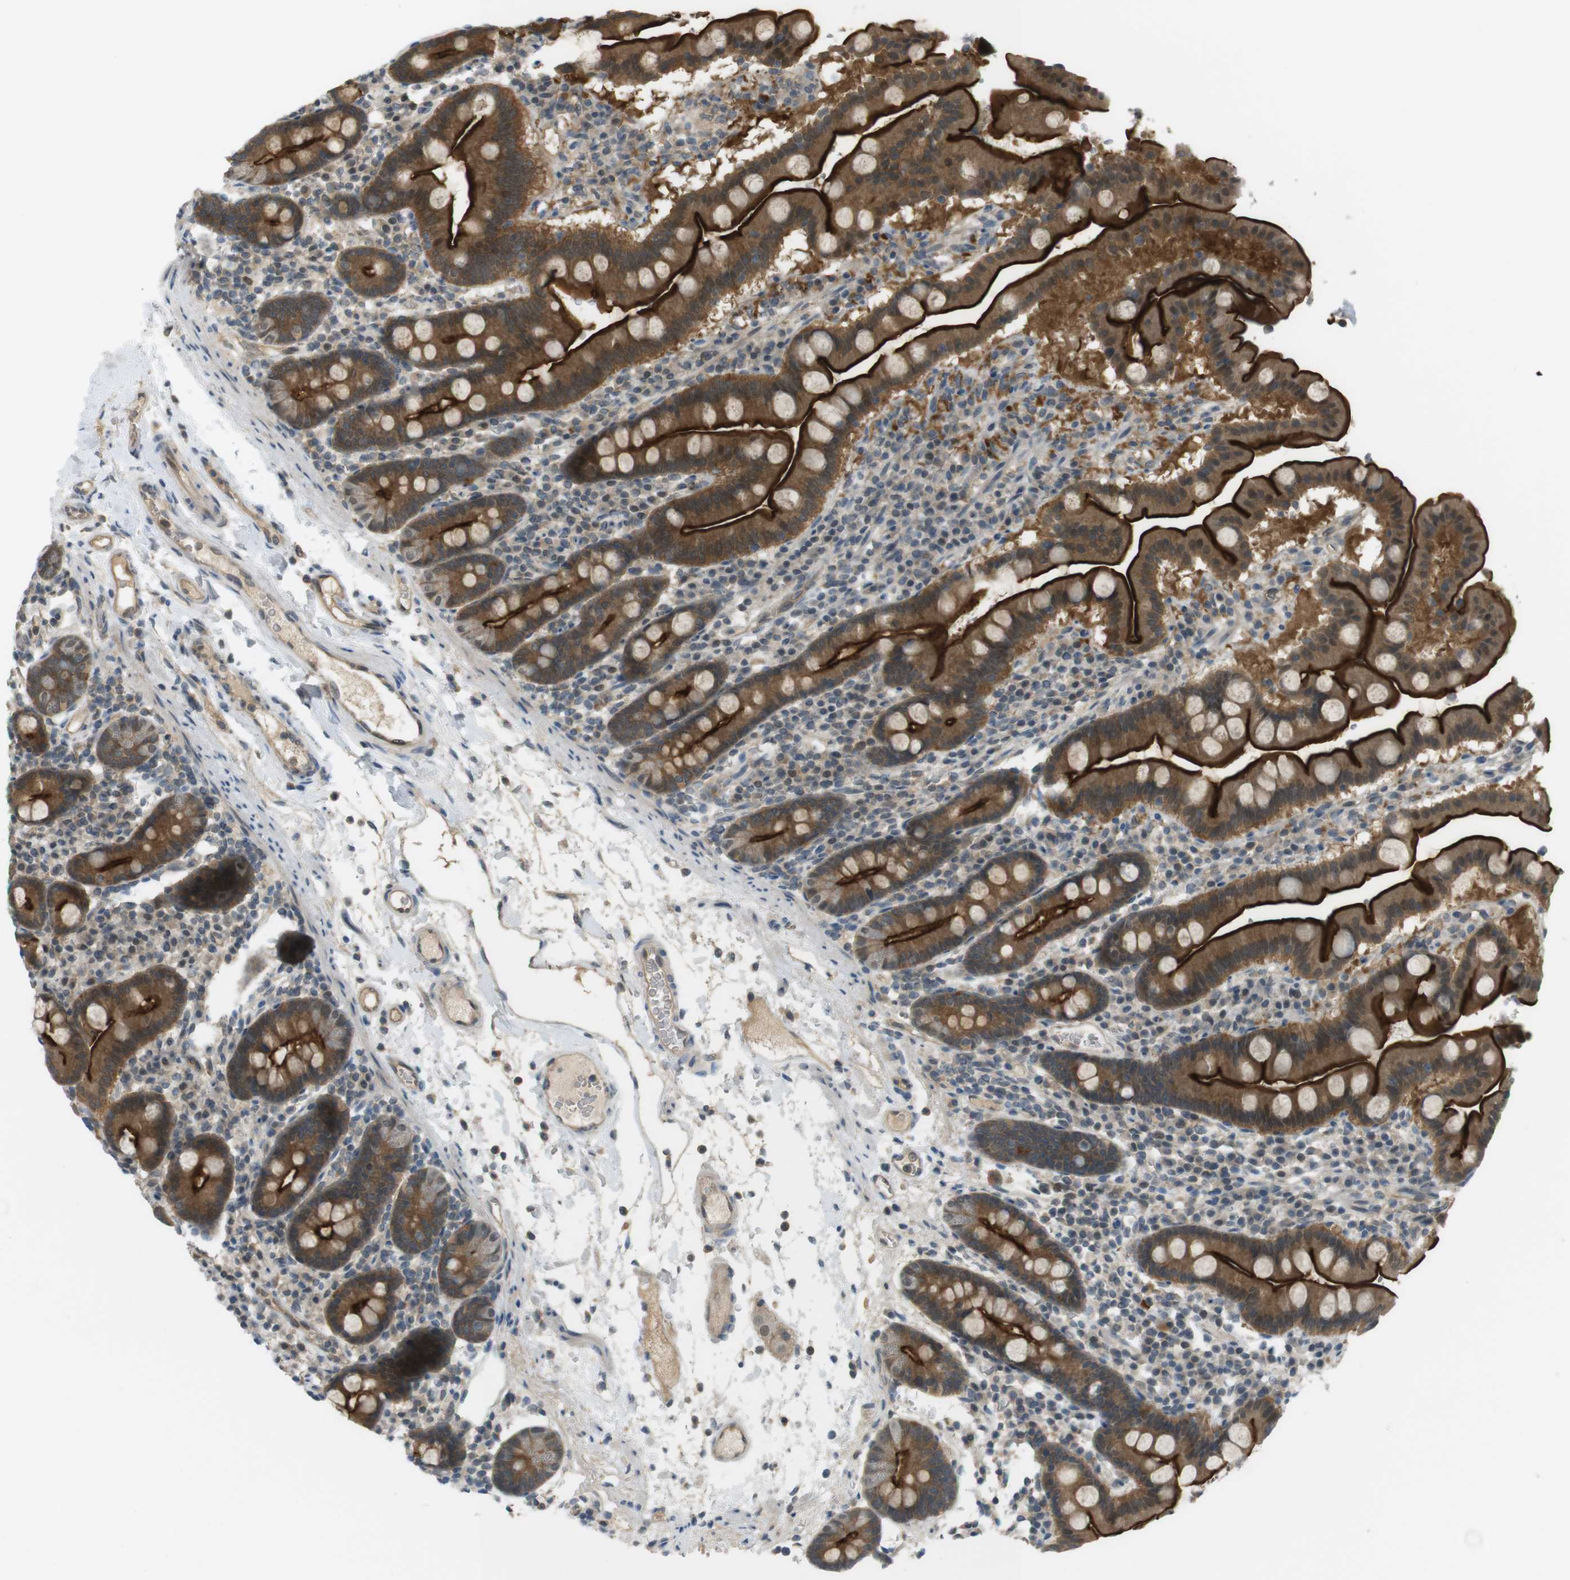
{"staining": {"intensity": "strong", "quantity": ">75%", "location": "cytoplasmic/membranous"}, "tissue": "duodenum", "cell_type": "Glandular cells", "image_type": "normal", "snomed": [{"axis": "morphology", "description": "Normal tissue, NOS"}, {"axis": "topography", "description": "Duodenum"}], "caption": "Immunohistochemistry (IHC) micrograph of unremarkable duodenum stained for a protein (brown), which shows high levels of strong cytoplasmic/membranous expression in approximately >75% of glandular cells.", "gene": "ZDHHC20", "patient": {"sex": "male", "age": 50}}